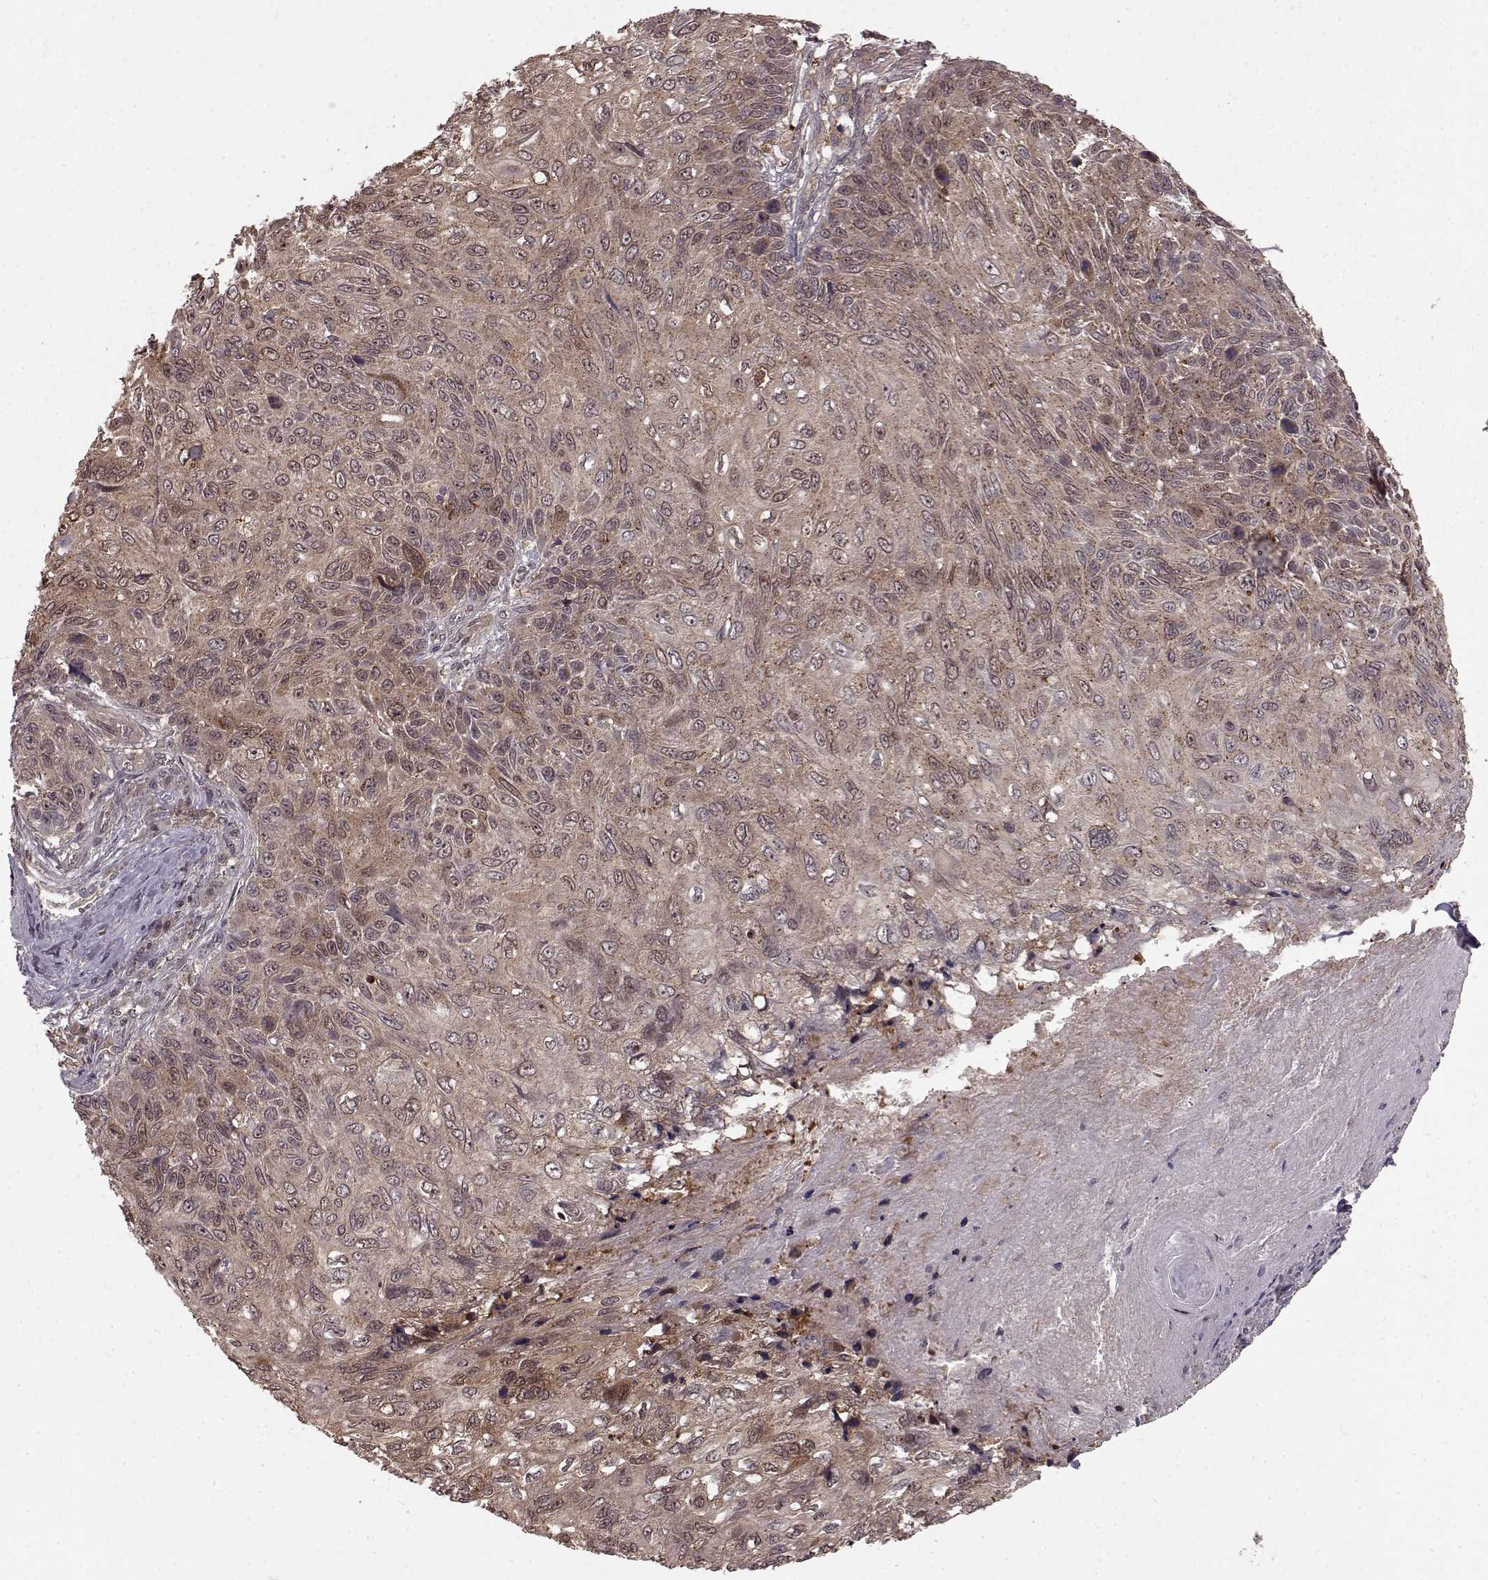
{"staining": {"intensity": "weak", "quantity": "25%-75%", "location": "cytoplasmic/membranous"}, "tissue": "skin cancer", "cell_type": "Tumor cells", "image_type": "cancer", "snomed": [{"axis": "morphology", "description": "Squamous cell carcinoma, NOS"}, {"axis": "topography", "description": "Skin"}], "caption": "Brown immunohistochemical staining in skin cancer (squamous cell carcinoma) displays weak cytoplasmic/membranous staining in approximately 25%-75% of tumor cells.", "gene": "GSS", "patient": {"sex": "male", "age": 92}}